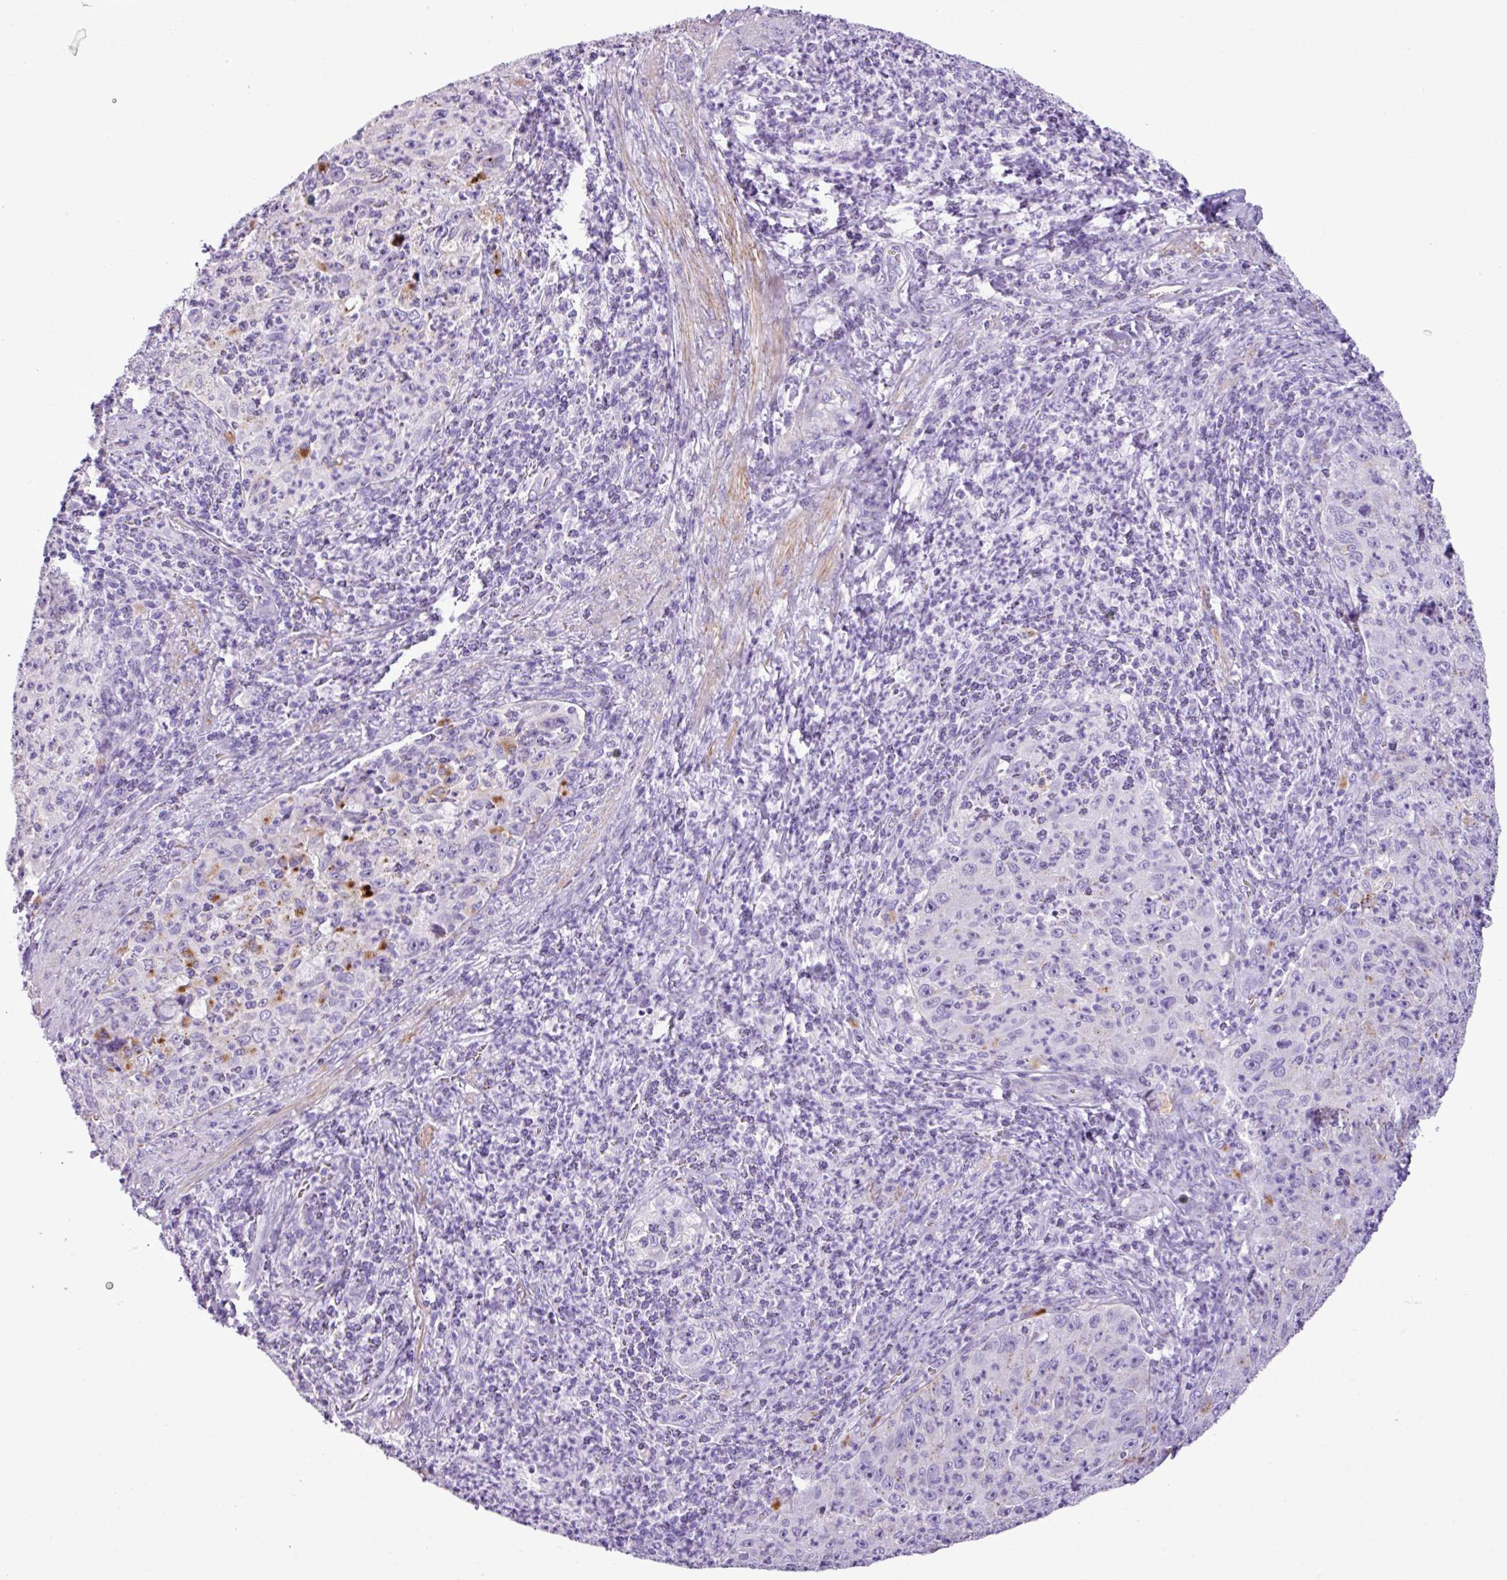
{"staining": {"intensity": "moderate", "quantity": "<25%", "location": "cytoplasmic/membranous"}, "tissue": "cervical cancer", "cell_type": "Tumor cells", "image_type": "cancer", "snomed": [{"axis": "morphology", "description": "Squamous cell carcinoma, NOS"}, {"axis": "topography", "description": "Cervix"}], "caption": "A photomicrograph showing moderate cytoplasmic/membranous staining in approximately <25% of tumor cells in cervical squamous cell carcinoma, as visualized by brown immunohistochemical staining.", "gene": "ZSCAN5A", "patient": {"sex": "female", "age": 30}}